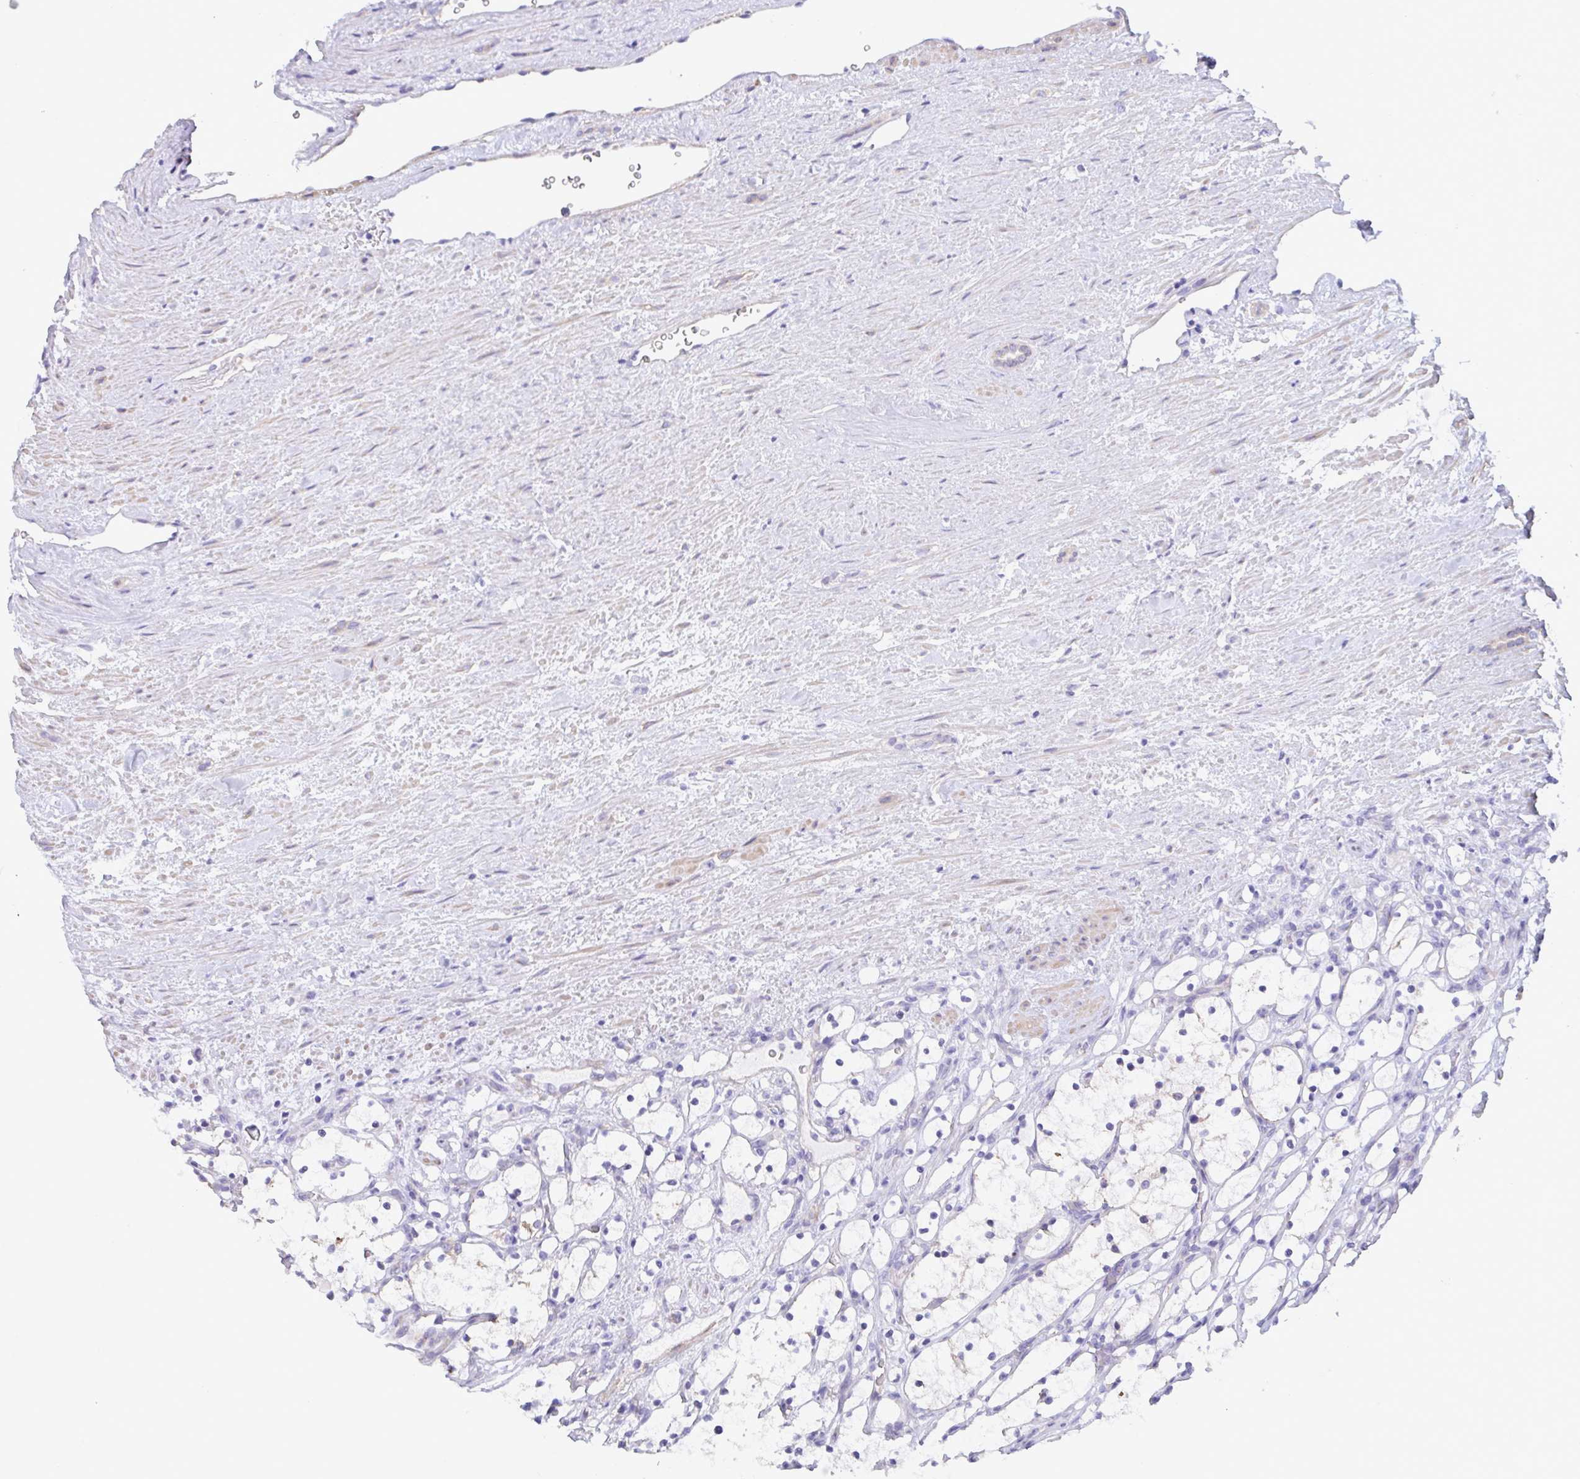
{"staining": {"intensity": "moderate", "quantity": "<25%", "location": "cytoplasmic/membranous"}, "tissue": "renal cancer", "cell_type": "Tumor cells", "image_type": "cancer", "snomed": [{"axis": "morphology", "description": "Adenocarcinoma, NOS"}, {"axis": "topography", "description": "Kidney"}], "caption": "Human adenocarcinoma (renal) stained with a protein marker displays moderate staining in tumor cells.", "gene": "CEP170B", "patient": {"sex": "female", "age": 69}}